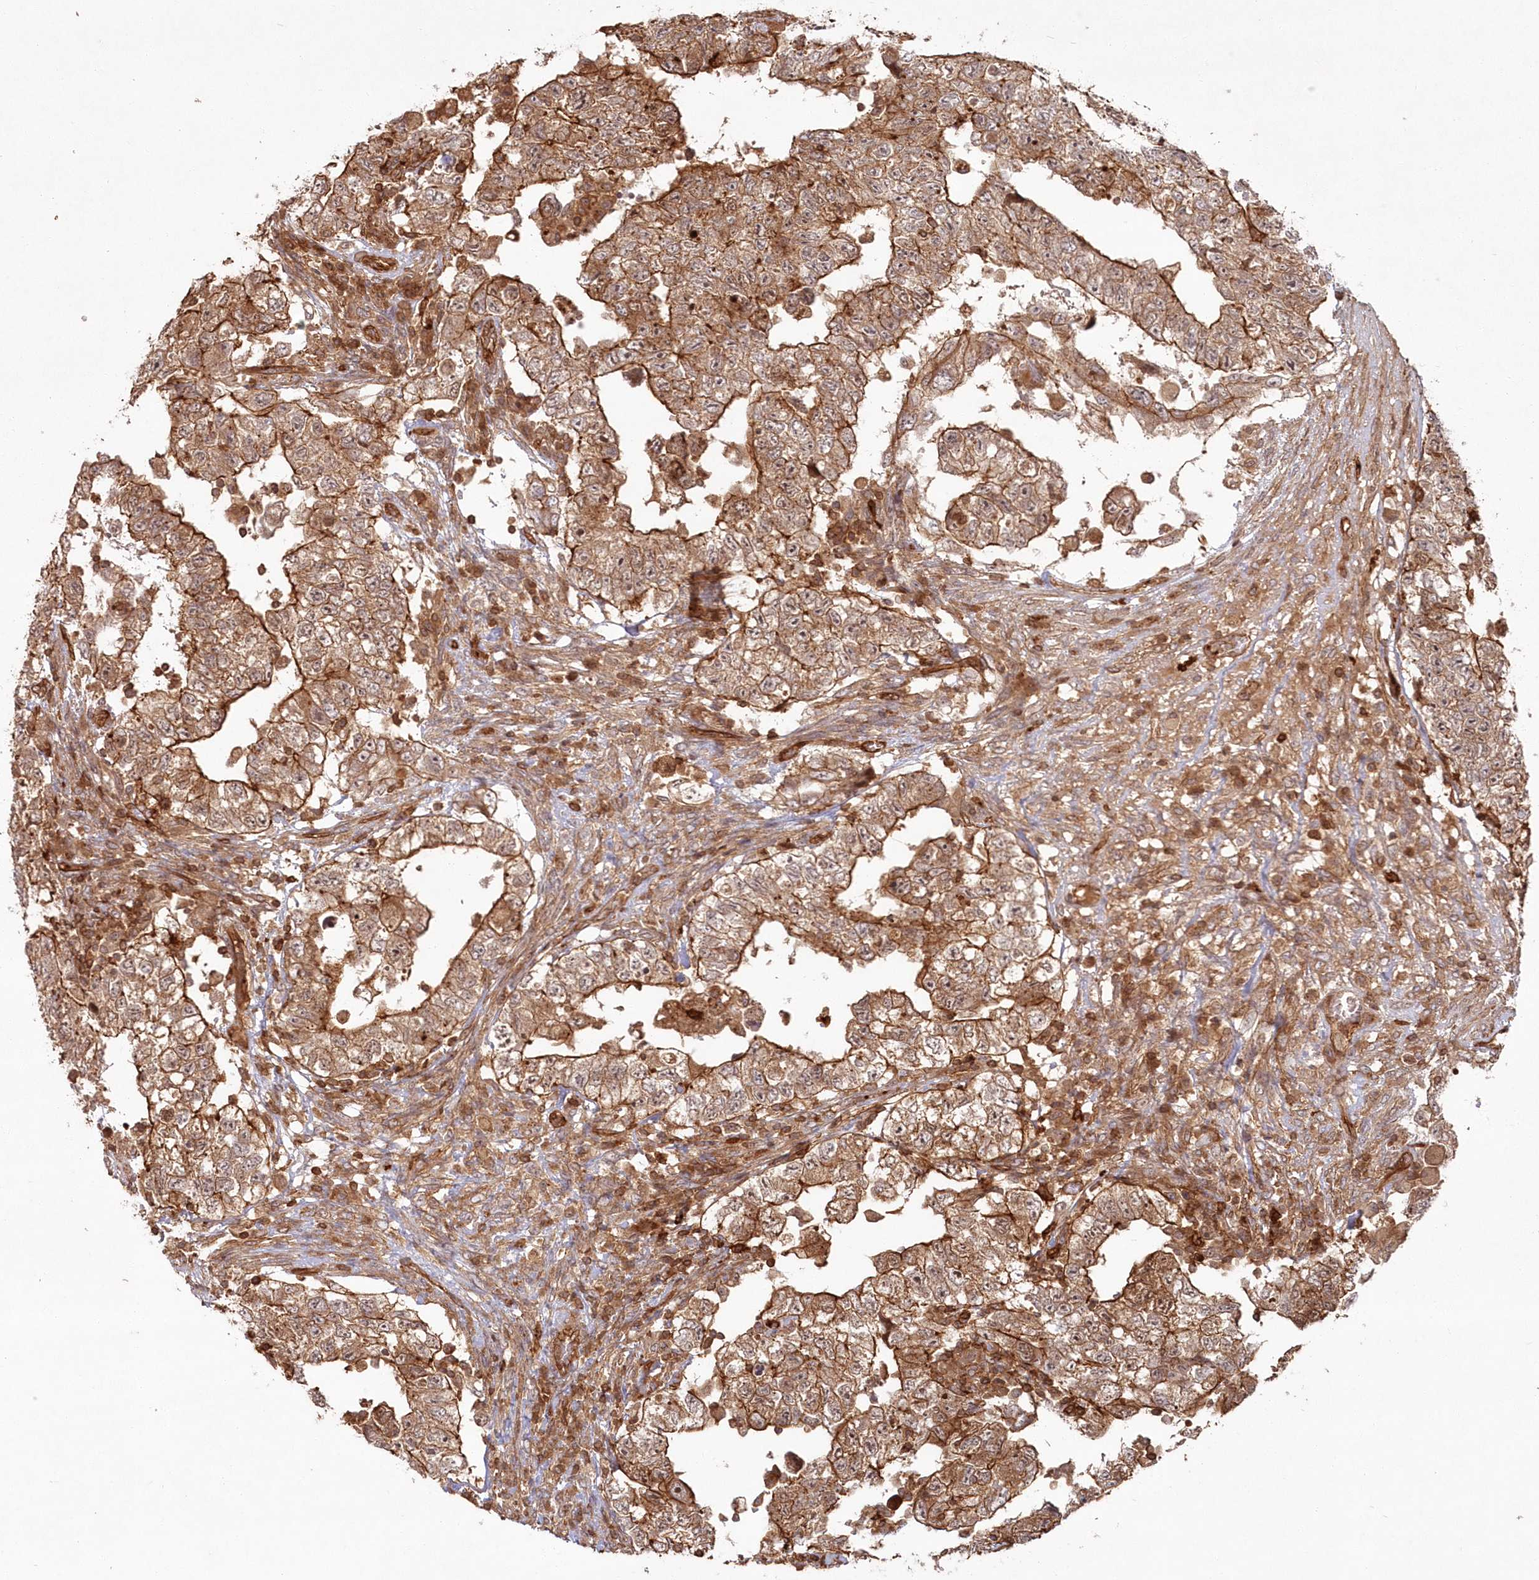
{"staining": {"intensity": "strong", "quantity": ">75%", "location": "cytoplasmic/membranous"}, "tissue": "testis cancer", "cell_type": "Tumor cells", "image_type": "cancer", "snomed": [{"axis": "morphology", "description": "Carcinoma, Embryonal, NOS"}, {"axis": "topography", "description": "Testis"}], "caption": "A high-resolution photomicrograph shows immunohistochemistry (IHC) staining of testis embryonal carcinoma, which displays strong cytoplasmic/membranous staining in about >75% of tumor cells. (Brightfield microscopy of DAB IHC at high magnification).", "gene": "RGCC", "patient": {"sex": "male", "age": 36}}